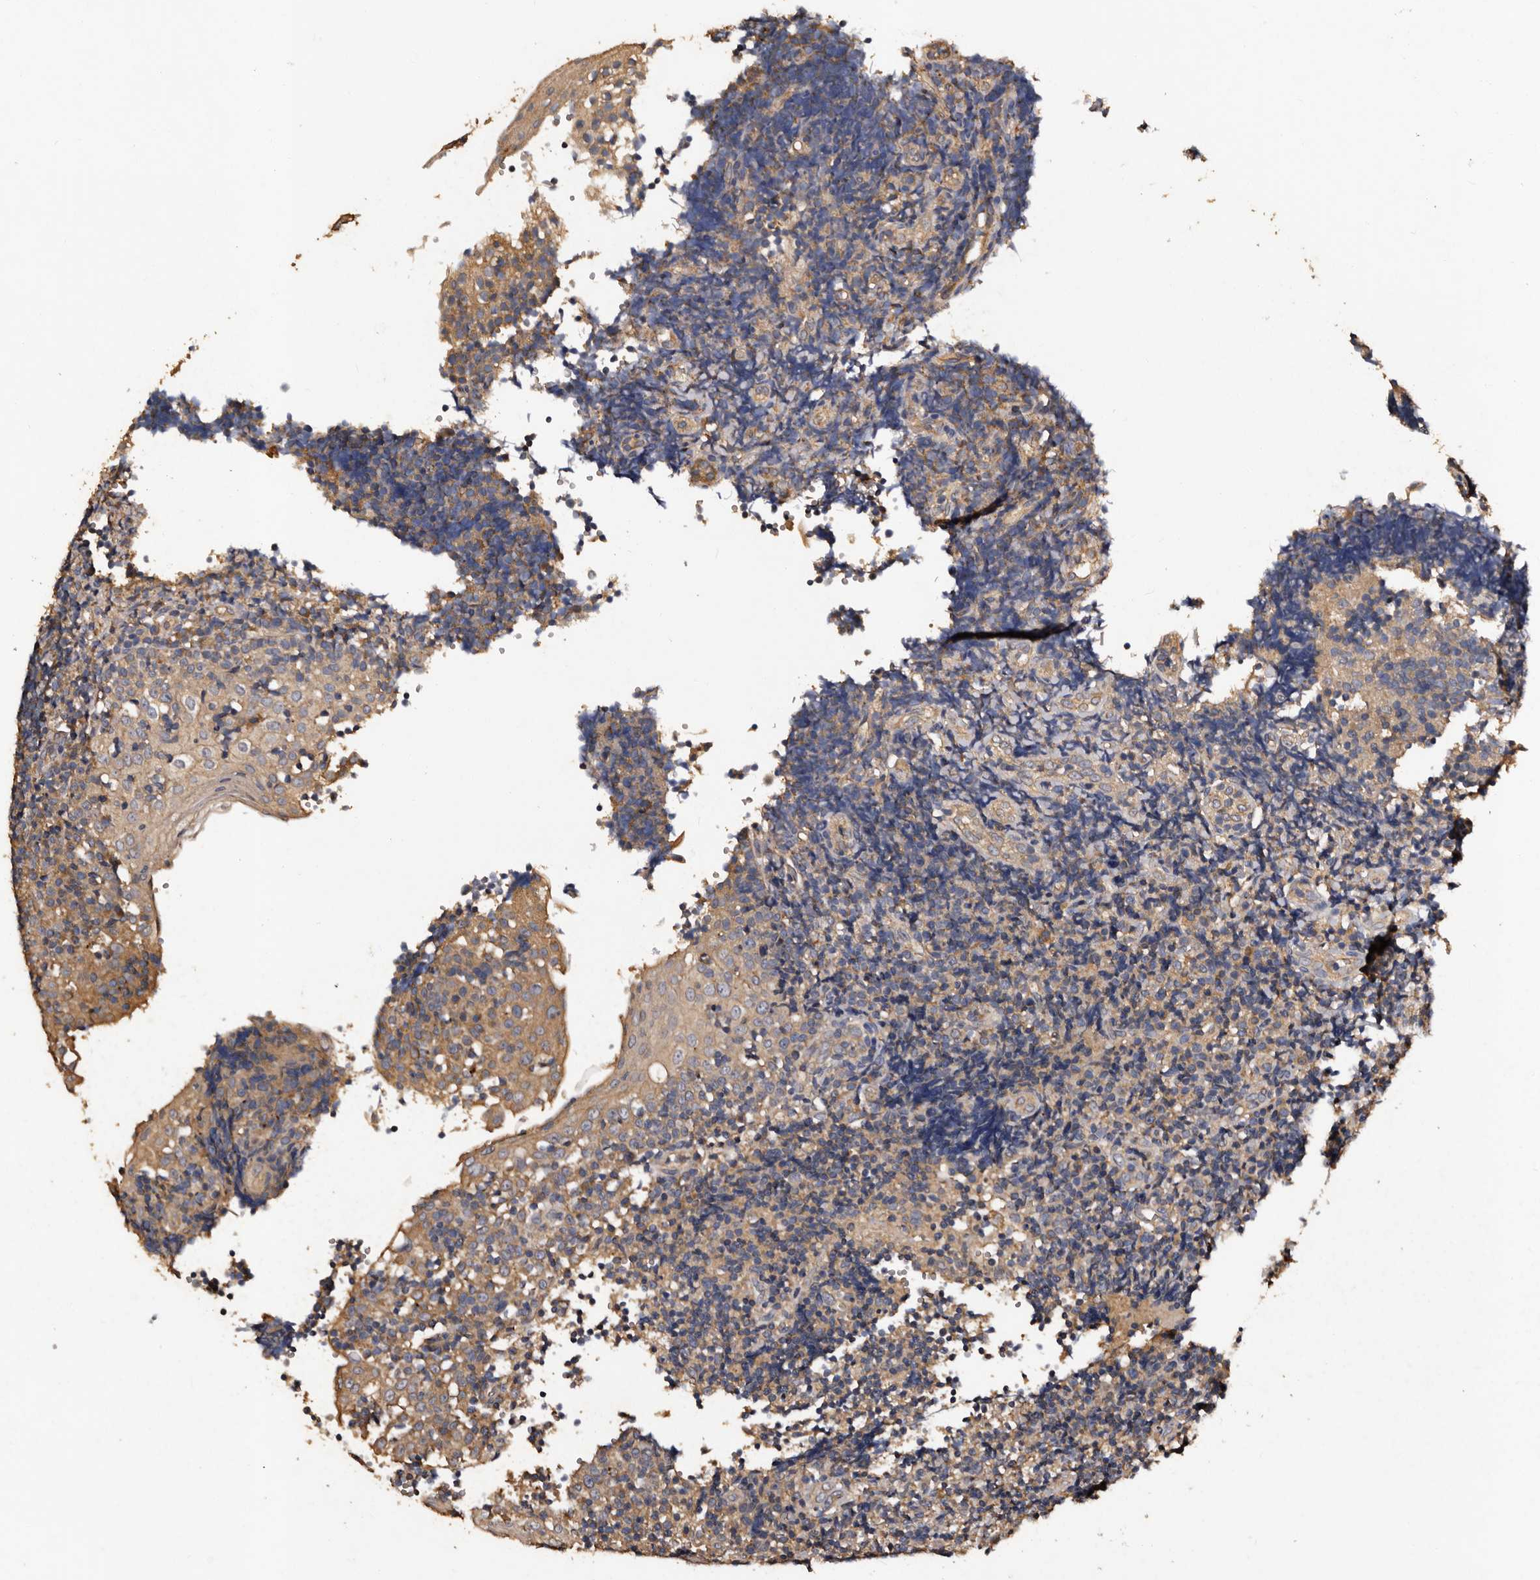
{"staining": {"intensity": "weak", "quantity": "<25%", "location": "cytoplasmic/membranous"}, "tissue": "tonsil", "cell_type": "Germinal center cells", "image_type": "normal", "snomed": [{"axis": "morphology", "description": "Normal tissue, NOS"}, {"axis": "topography", "description": "Tonsil"}], "caption": "This is an immunohistochemistry image of normal human tonsil. There is no expression in germinal center cells.", "gene": "ADCK5", "patient": {"sex": "female", "age": 40}}